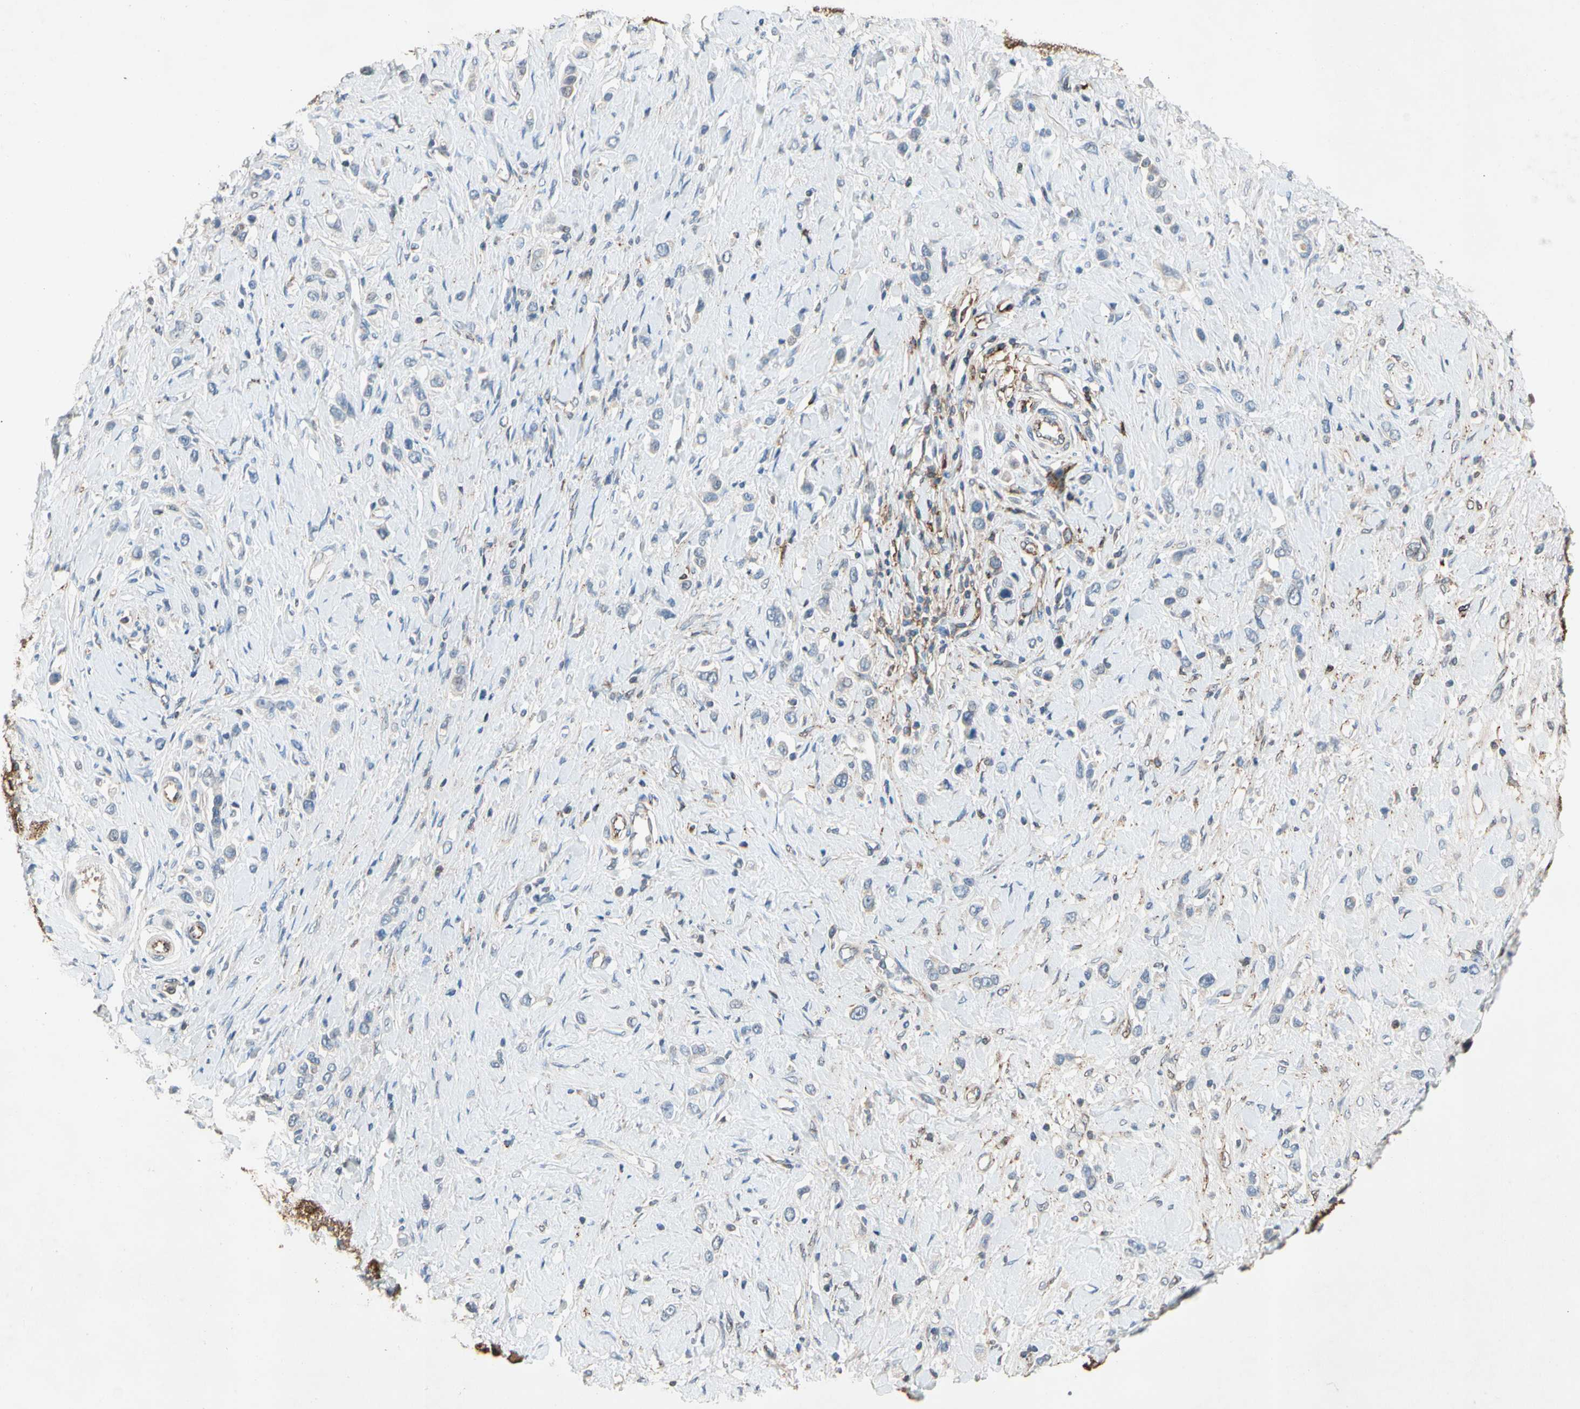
{"staining": {"intensity": "negative", "quantity": "none", "location": "none"}, "tissue": "stomach cancer", "cell_type": "Tumor cells", "image_type": "cancer", "snomed": [{"axis": "morphology", "description": "Normal tissue, NOS"}, {"axis": "morphology", "description": "Adenocarcinoma, NOS"}, {"axis": "topography", "description": "Stomach, upper"}, {"axis": "topography", "description": "Stomach"}], "caption": "Tumor cells show no significant positivity in stomach cancer.", "gene": "NDFIP2", "patient": {"sex": "female", "age": 65}}